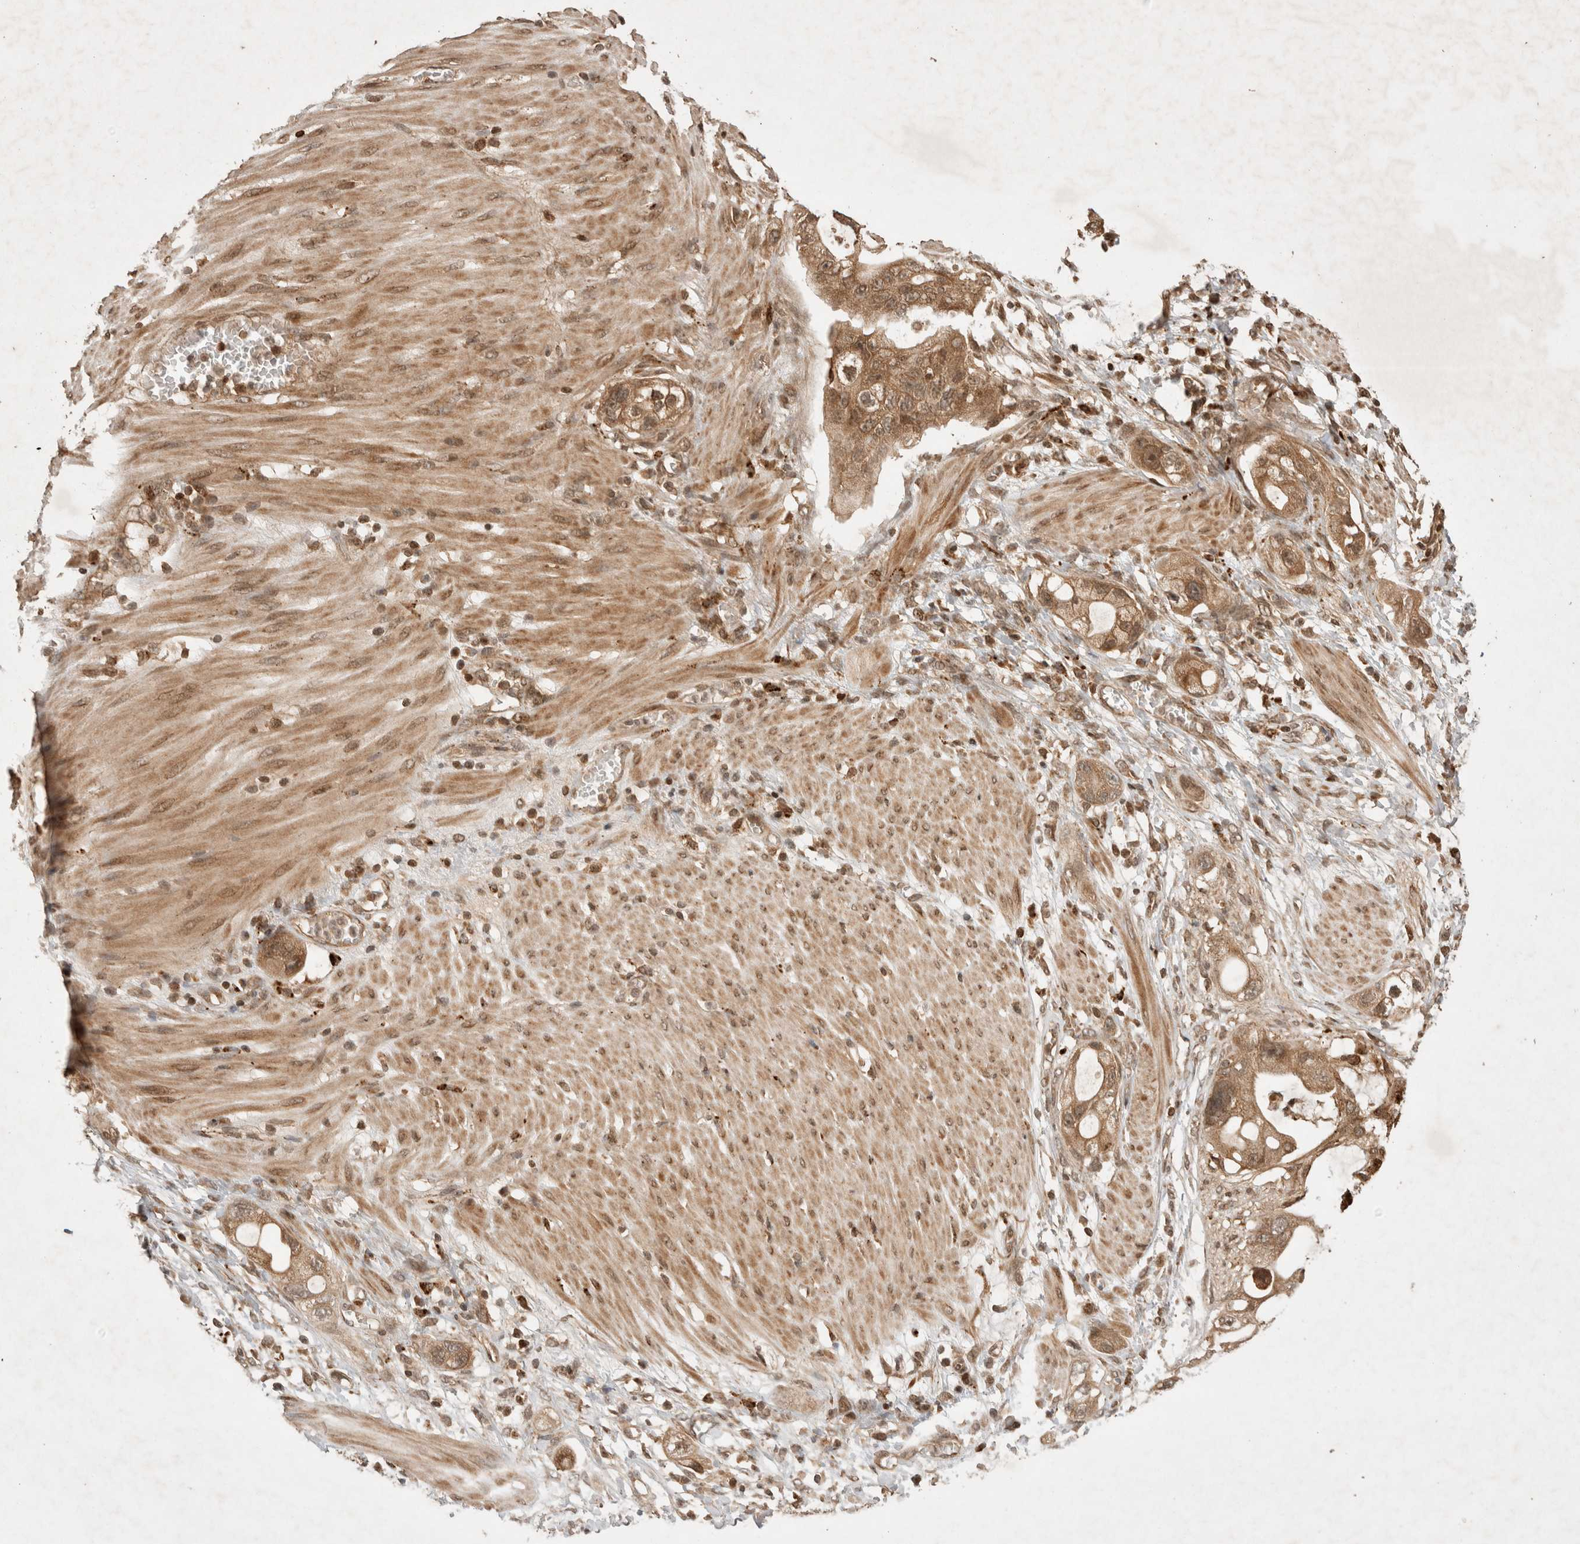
{"staining": {"intensity": "moderate", "quantity": ">75%", "location": "cytoplasmic/membranous"}, "tissue": "stomach cancer", "cell_type": "Tumor cells", "image_type": "cancer", "snomed": [{"axis": "morphology", "description": "Adenocarcinoma, NOS"}, {"axis": "topography", "description": "Stomach"}, {"axis": "topography", "description": "Stomach, lower"}], "caption": "A medium amount of moderate cytoplasmic/membranous staining is appreciated in approximately >75% of tumor cells in stomach cancer (adenocarcinoma) tissue.", "gene": "FAM221A", "patient": {"sex": "female", "age": 48}}